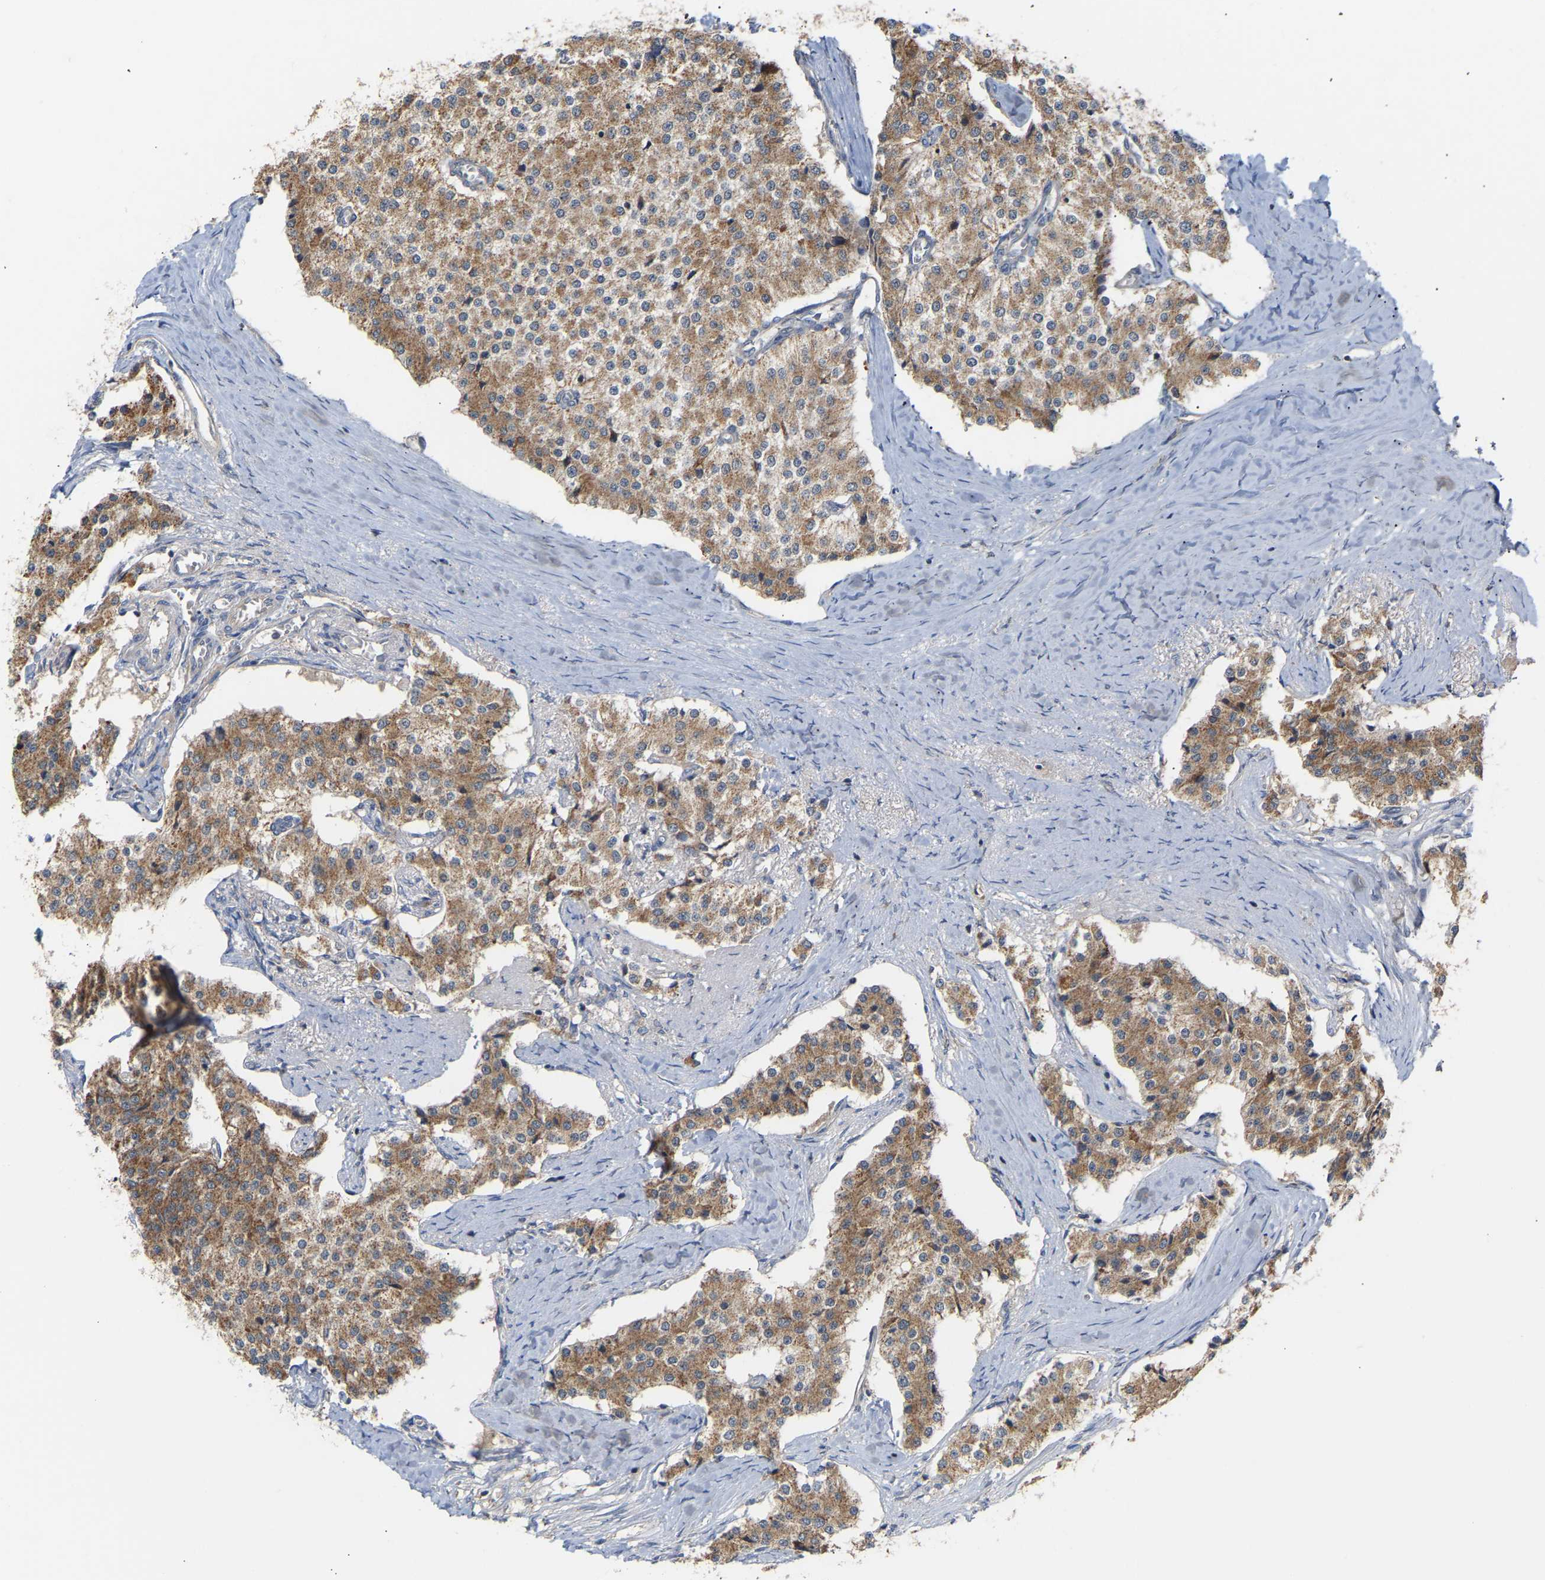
{"staining": {"intensity": "moderate", "quantity": ">75%", "location": "cytoplasmic/membranous"}, "tissue": "carcinoid", "cell_type": "Tumor cells", "image_type": "cancer", "snomed": [{"axis": "morphology", "description": "Carcinoid, malignant, NOS"}, {"axis": "topography", "description": "Colon"}], "caption": "Carcinoid was stained to show a protein in brown. There is medium levels of moderate cytoplasmic/membranous expression in approximately >75% of tumor cells. (DAB (3,3'-diaminobenzidine) IHC with brightfield microscopy, high magnification).", "gene": "TPMT", "patient": {"sex": "female", "age": 52}}